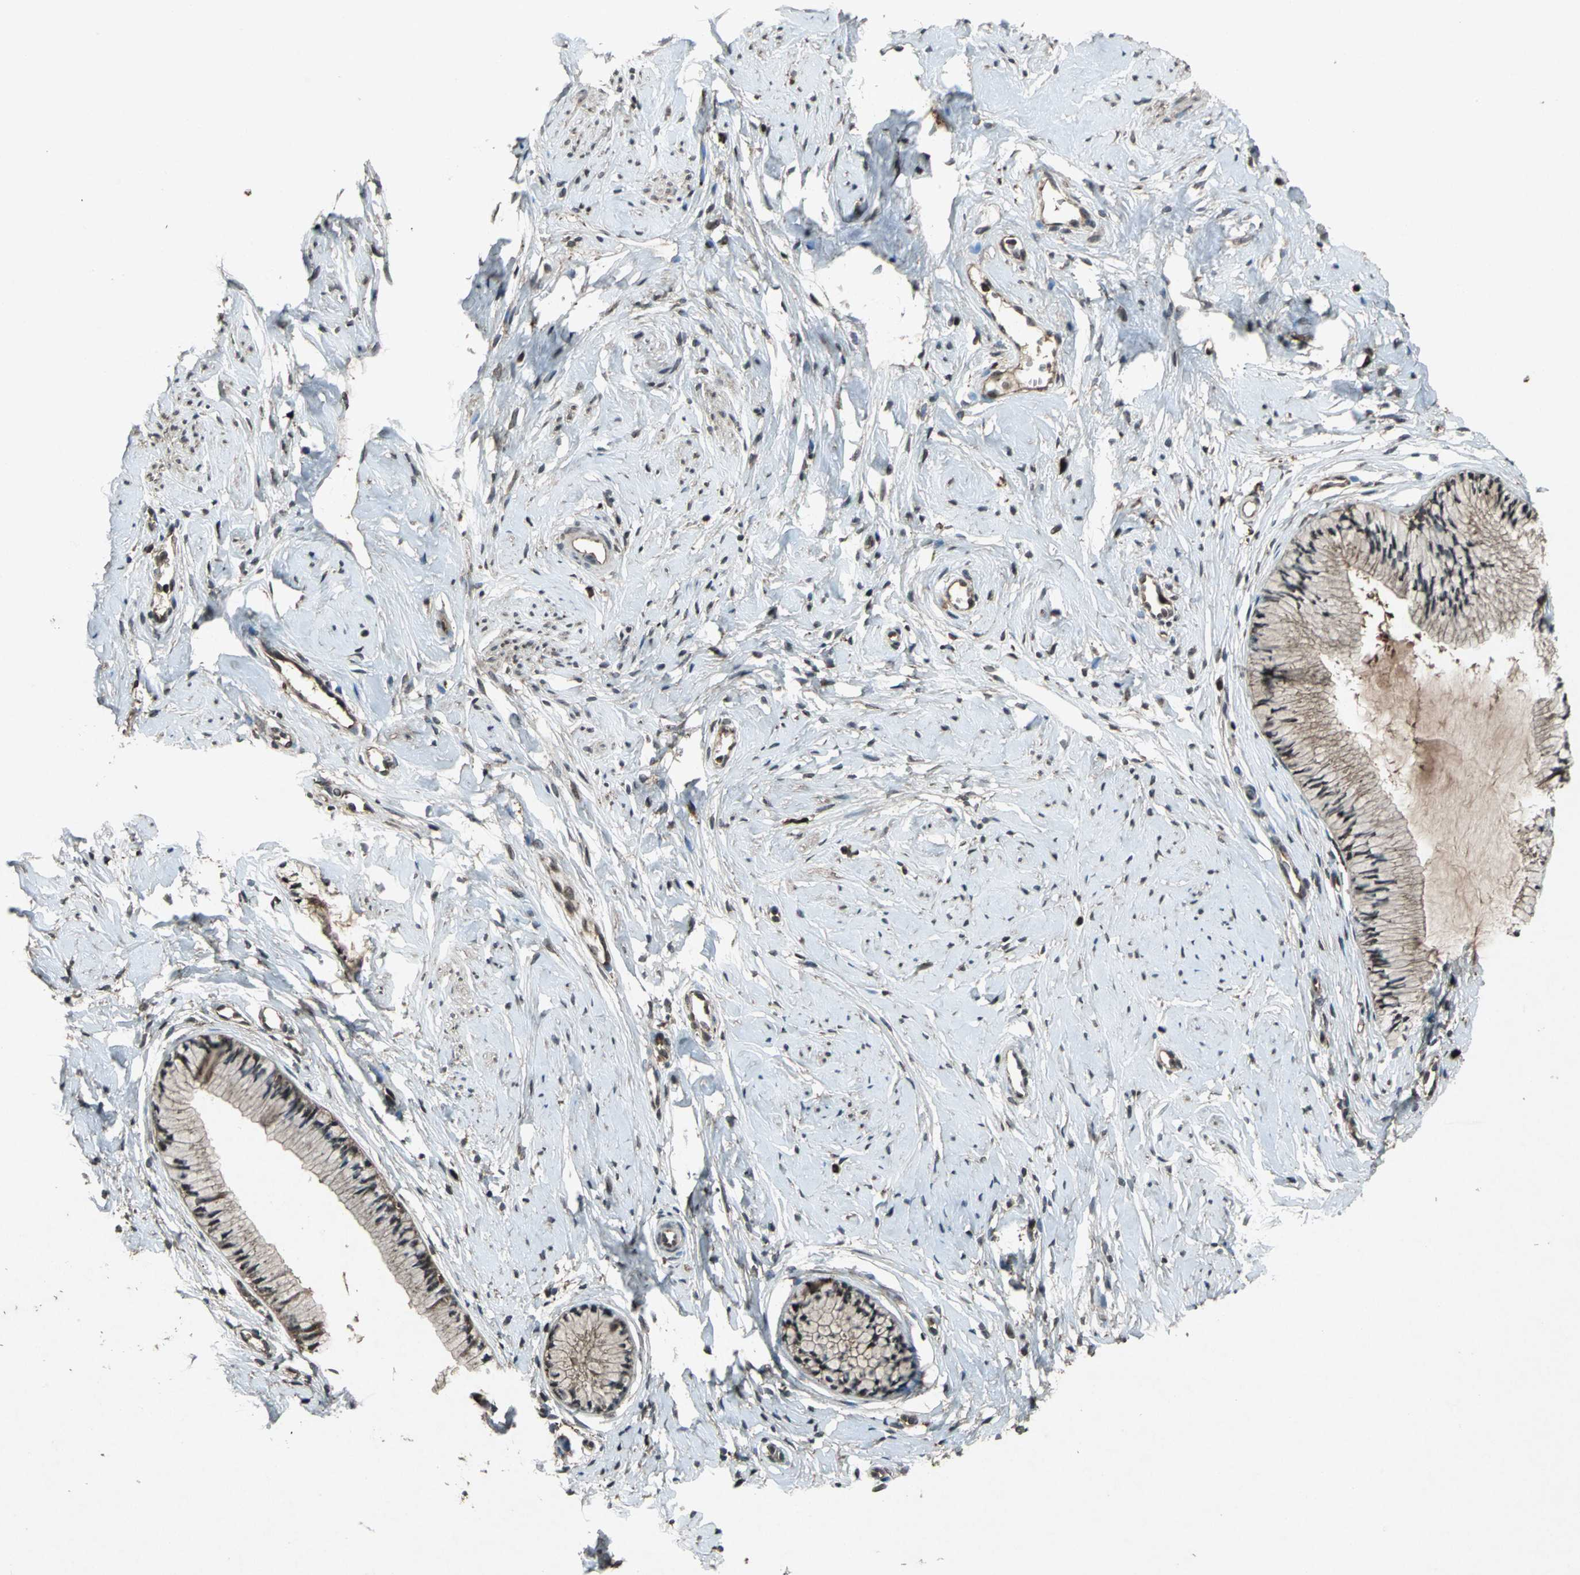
{"staining": {"intensity": "weak", "quantity": "<25%", "location": "cytoplasmic/membranous"}, "tissue": "cervix", "cell_type": "Glandular cells", "image_type": "normal", "snomed": [{"axis": "morphology", "description": "Normal tissue, NOS"}, {"axis": "topography", "description": "Cervix"}], "caption": "Glandular cells show no significant expression in normal cervix. The staining was performed using DAB (3,3'-diaminobenzidine) to visualize the protein expression in brown, while the nuclei were stained in blue with hematoxylin (Magnification: 20x).", "gene": "PYCARD", "patient": {"sex": "female", "age": 46}}